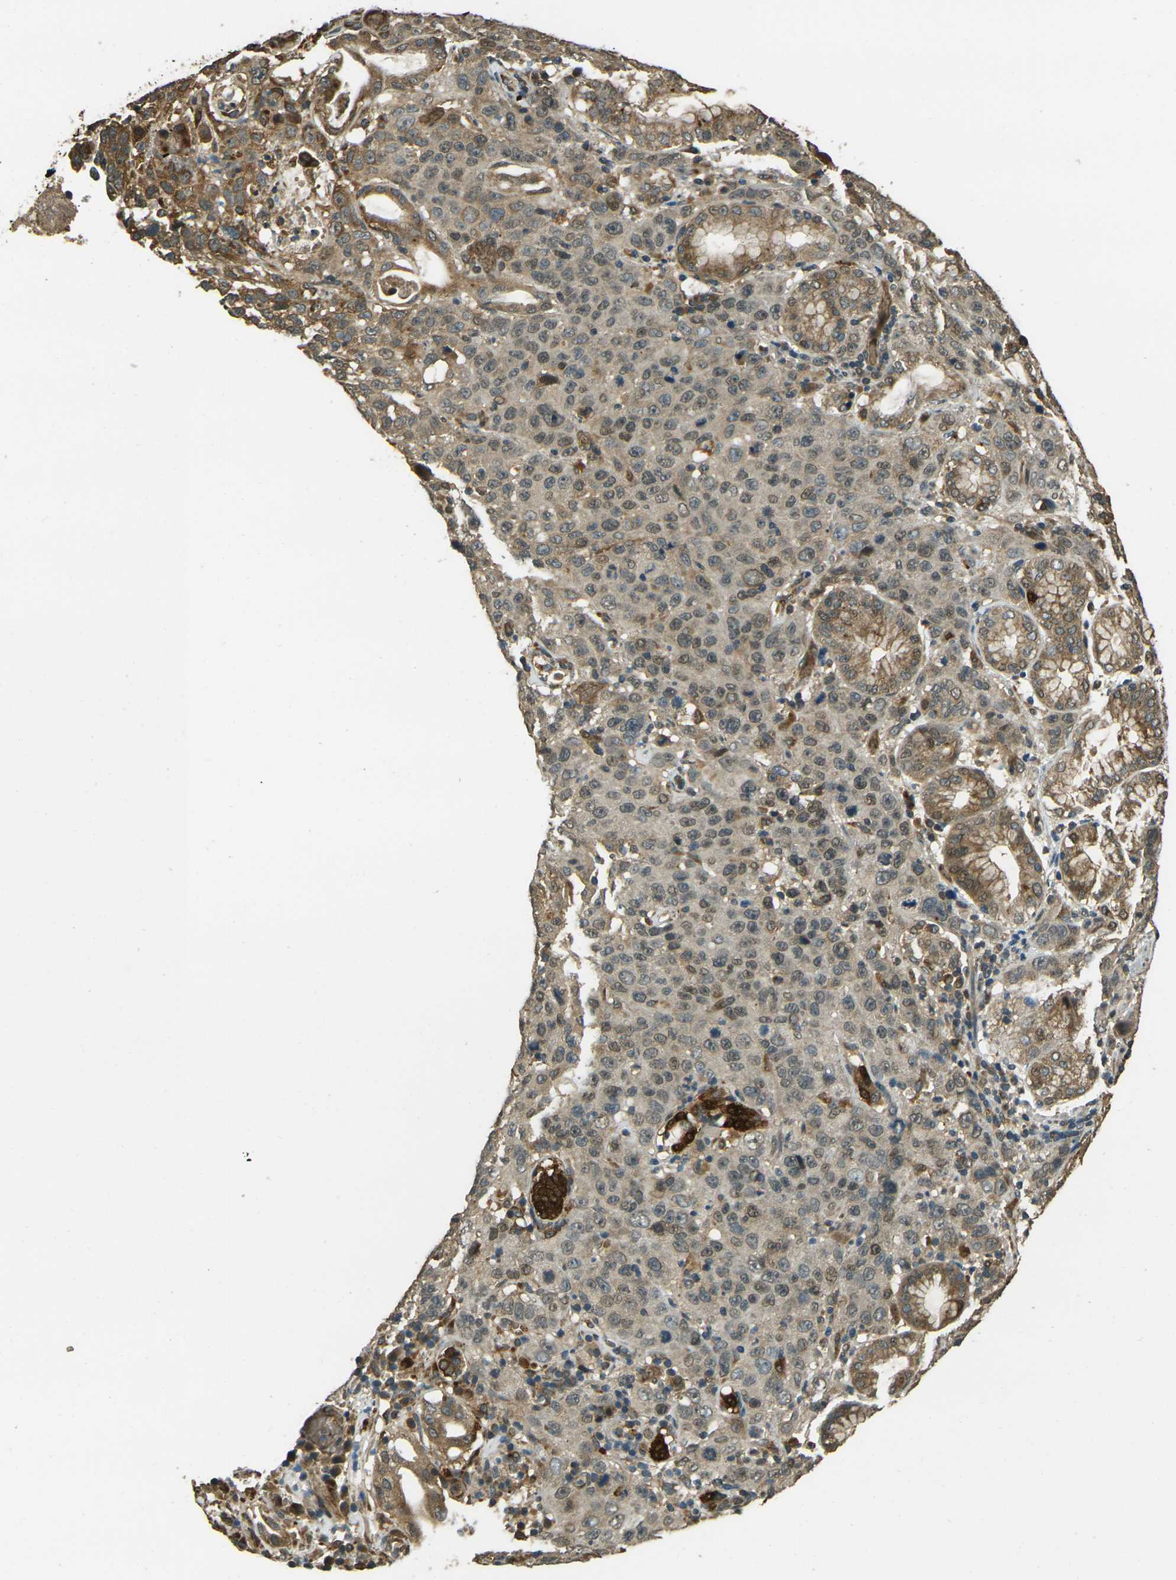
{"staining": {"intensity": "moderate", "quantity": ">75%", "location": "cytoplasmic/membranous,nuclear"}, "tissue": "stomach cancer", "cell_type": "Tumor cells", "image_type": "cancer", "snomed": [{"axis": "morphology", "description": "Normal tissue, NOS"}, {"axis": "morphology", "description": "Adenocarcinoma, NOS"}, {"axis": "topography", "description": "Stomach"}], "caption": "A photomicrograph showing moderate cytoplasmic/membranous and nuclear positivity in about >75% of tumor cells in adenocarcinoma (stomach), as visualized by brown immunohistochemical staining.", "gene": "TOR1A", "patient": {"sex": "male", "age": 48}}